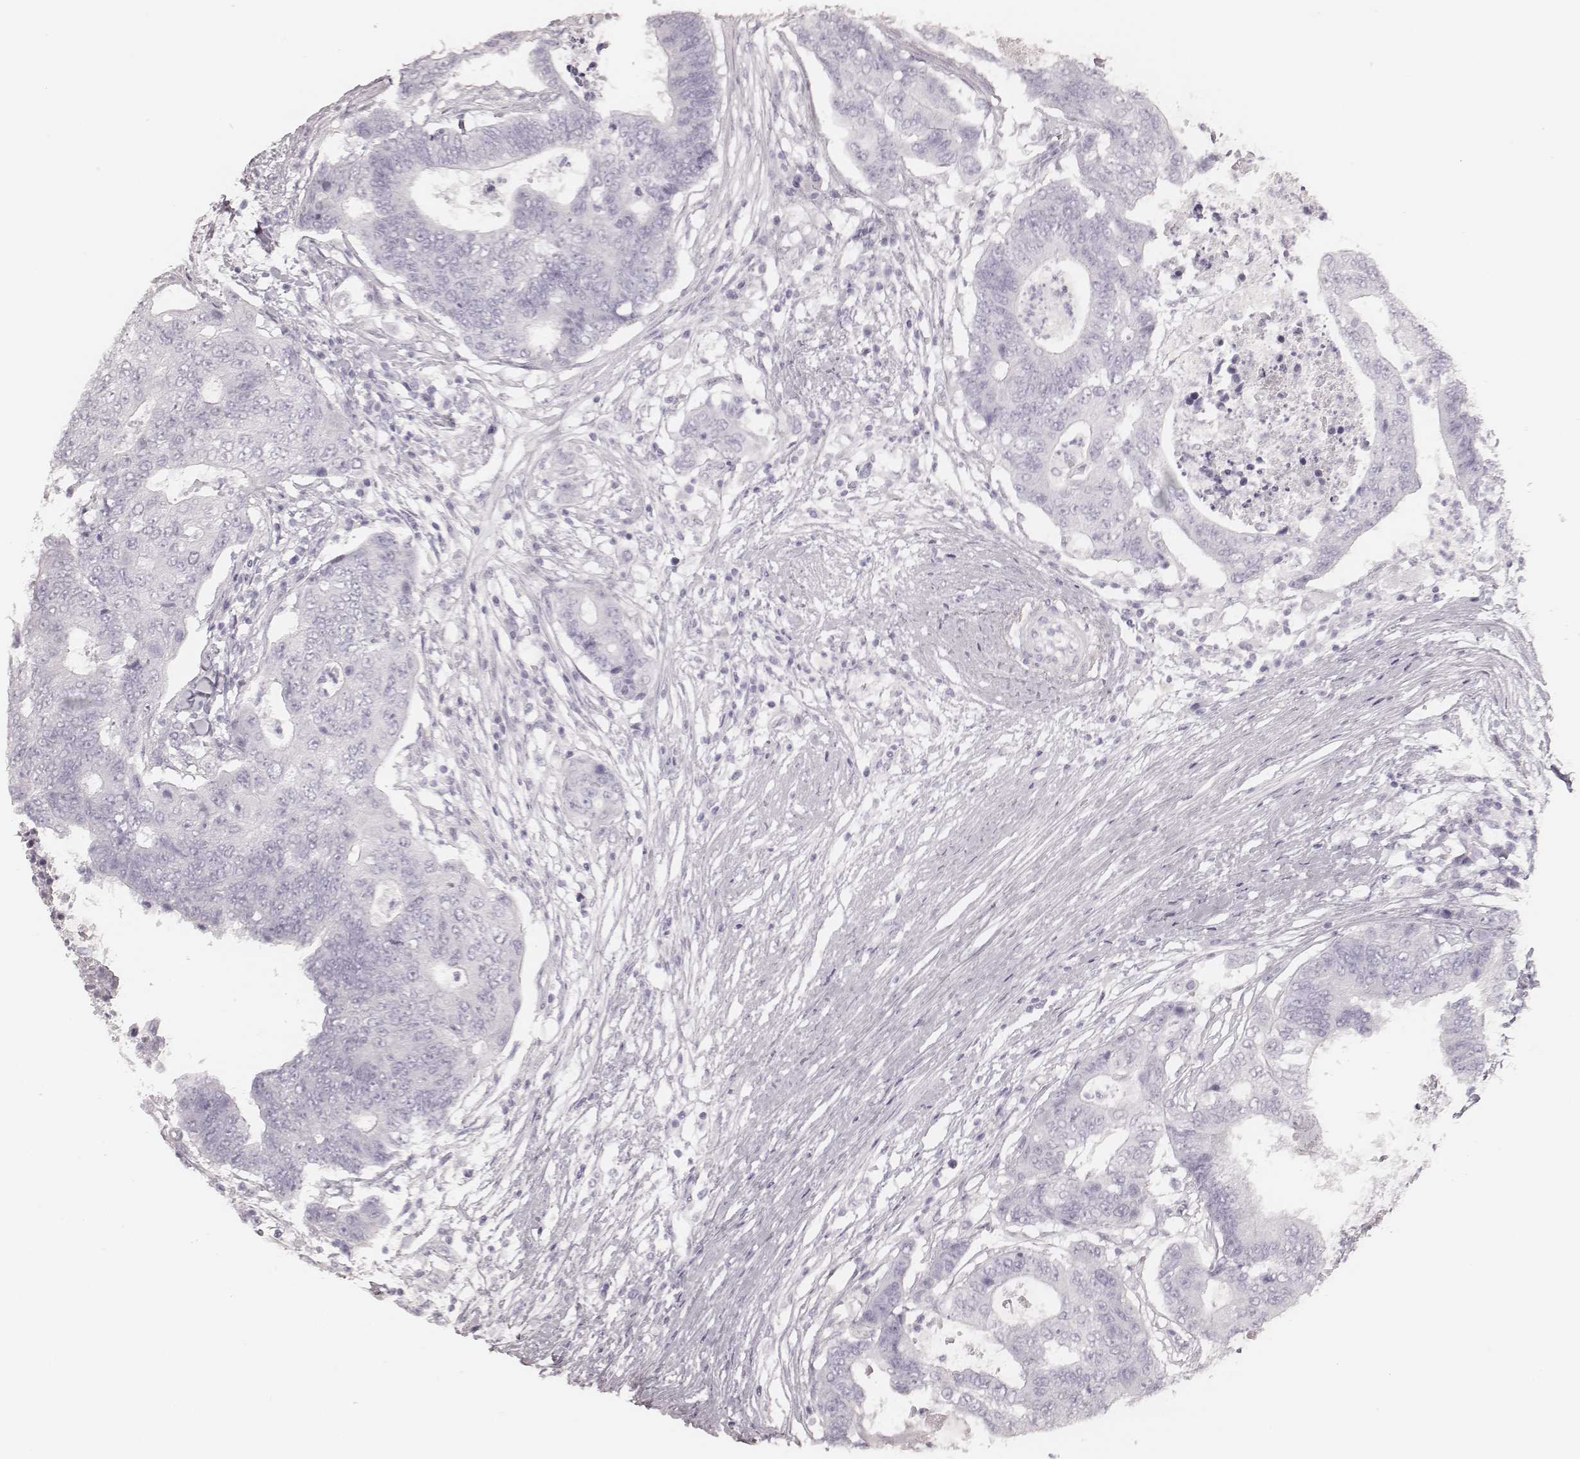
{"staining": {"intensity": "negative", "quantity": "none", "location": "none"}, "tissue": "colorectal cancer", "cell_type": "Tumor cells", "image_type": "cancer", "snomed": [{"axis": "morphology", "description": "Adenocarcinoma, NOS"}, {"axis": "topography", "description": "Colon"}], "caption": "Protein analysis of adenocarcinoma (colorectal) exhibits no significant positivity in tumor cells. The staining was performed using DAB to visualize the protein expression in brown, while the nuclei were stained in blue with hematoxylin (Magnification: 20x).", "gene": "KRT82", "patient": {"sex": "female", "age": 48}}